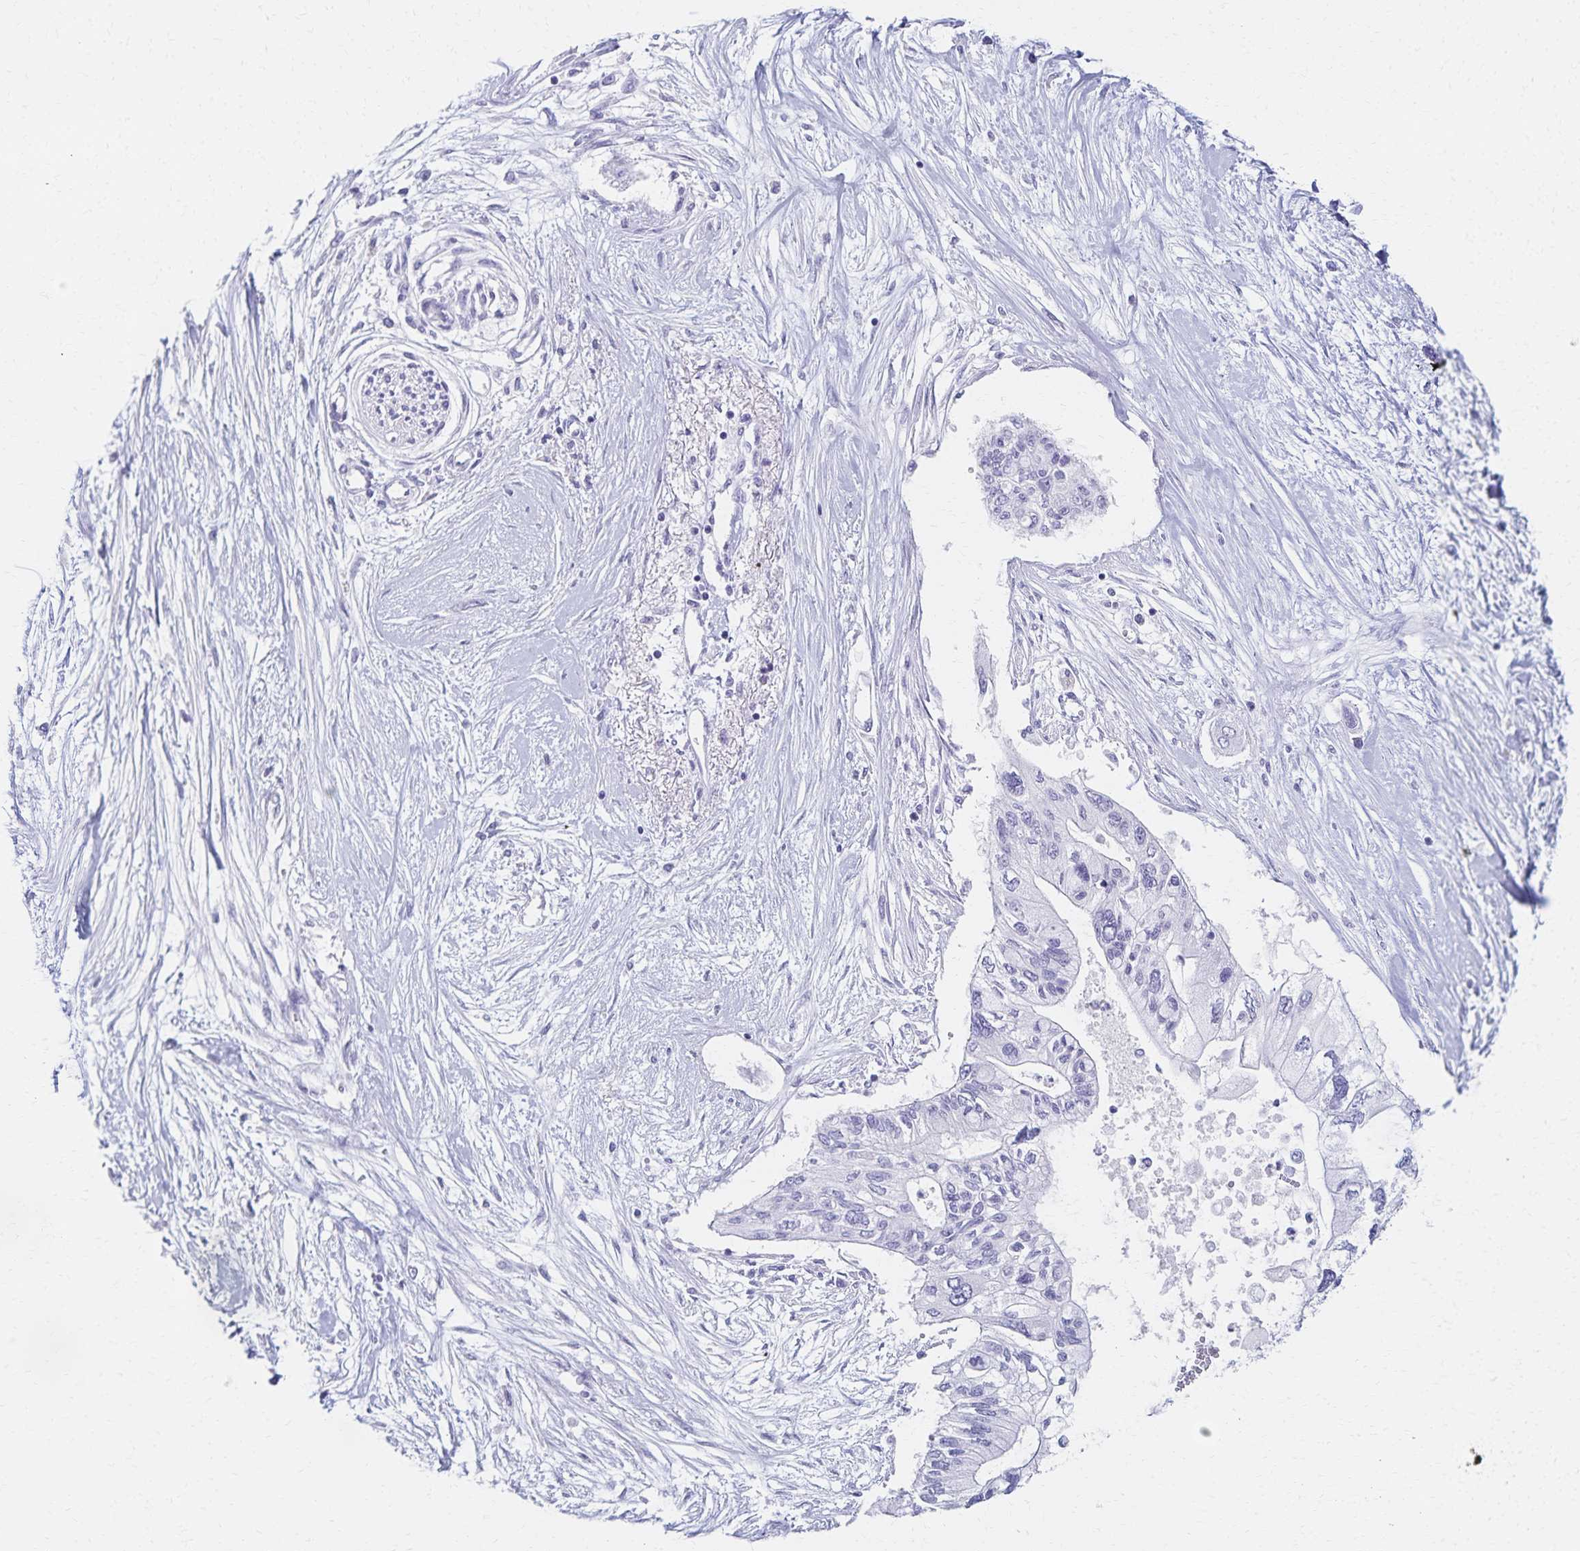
{"staining": {"intensity": "negative", "quantity": "none", "location": "none"}, "tissue": "pancreatic cancer", "cell_type": "Tumor cells", "image_type": "cancer", "snomed": [{"axis": "morphology", "description": "Adenocarcinoma, NOS"}, {"axis": "topography", "description": "Pancreas"}], "caption": "This is an immunohistochemistry (IHC) micrograph of human pancreatic adenocarcinoma. There is no expression in tumor cells.", "gene": "C2orf50", "patient": {"sex": "female", "age": 77}}